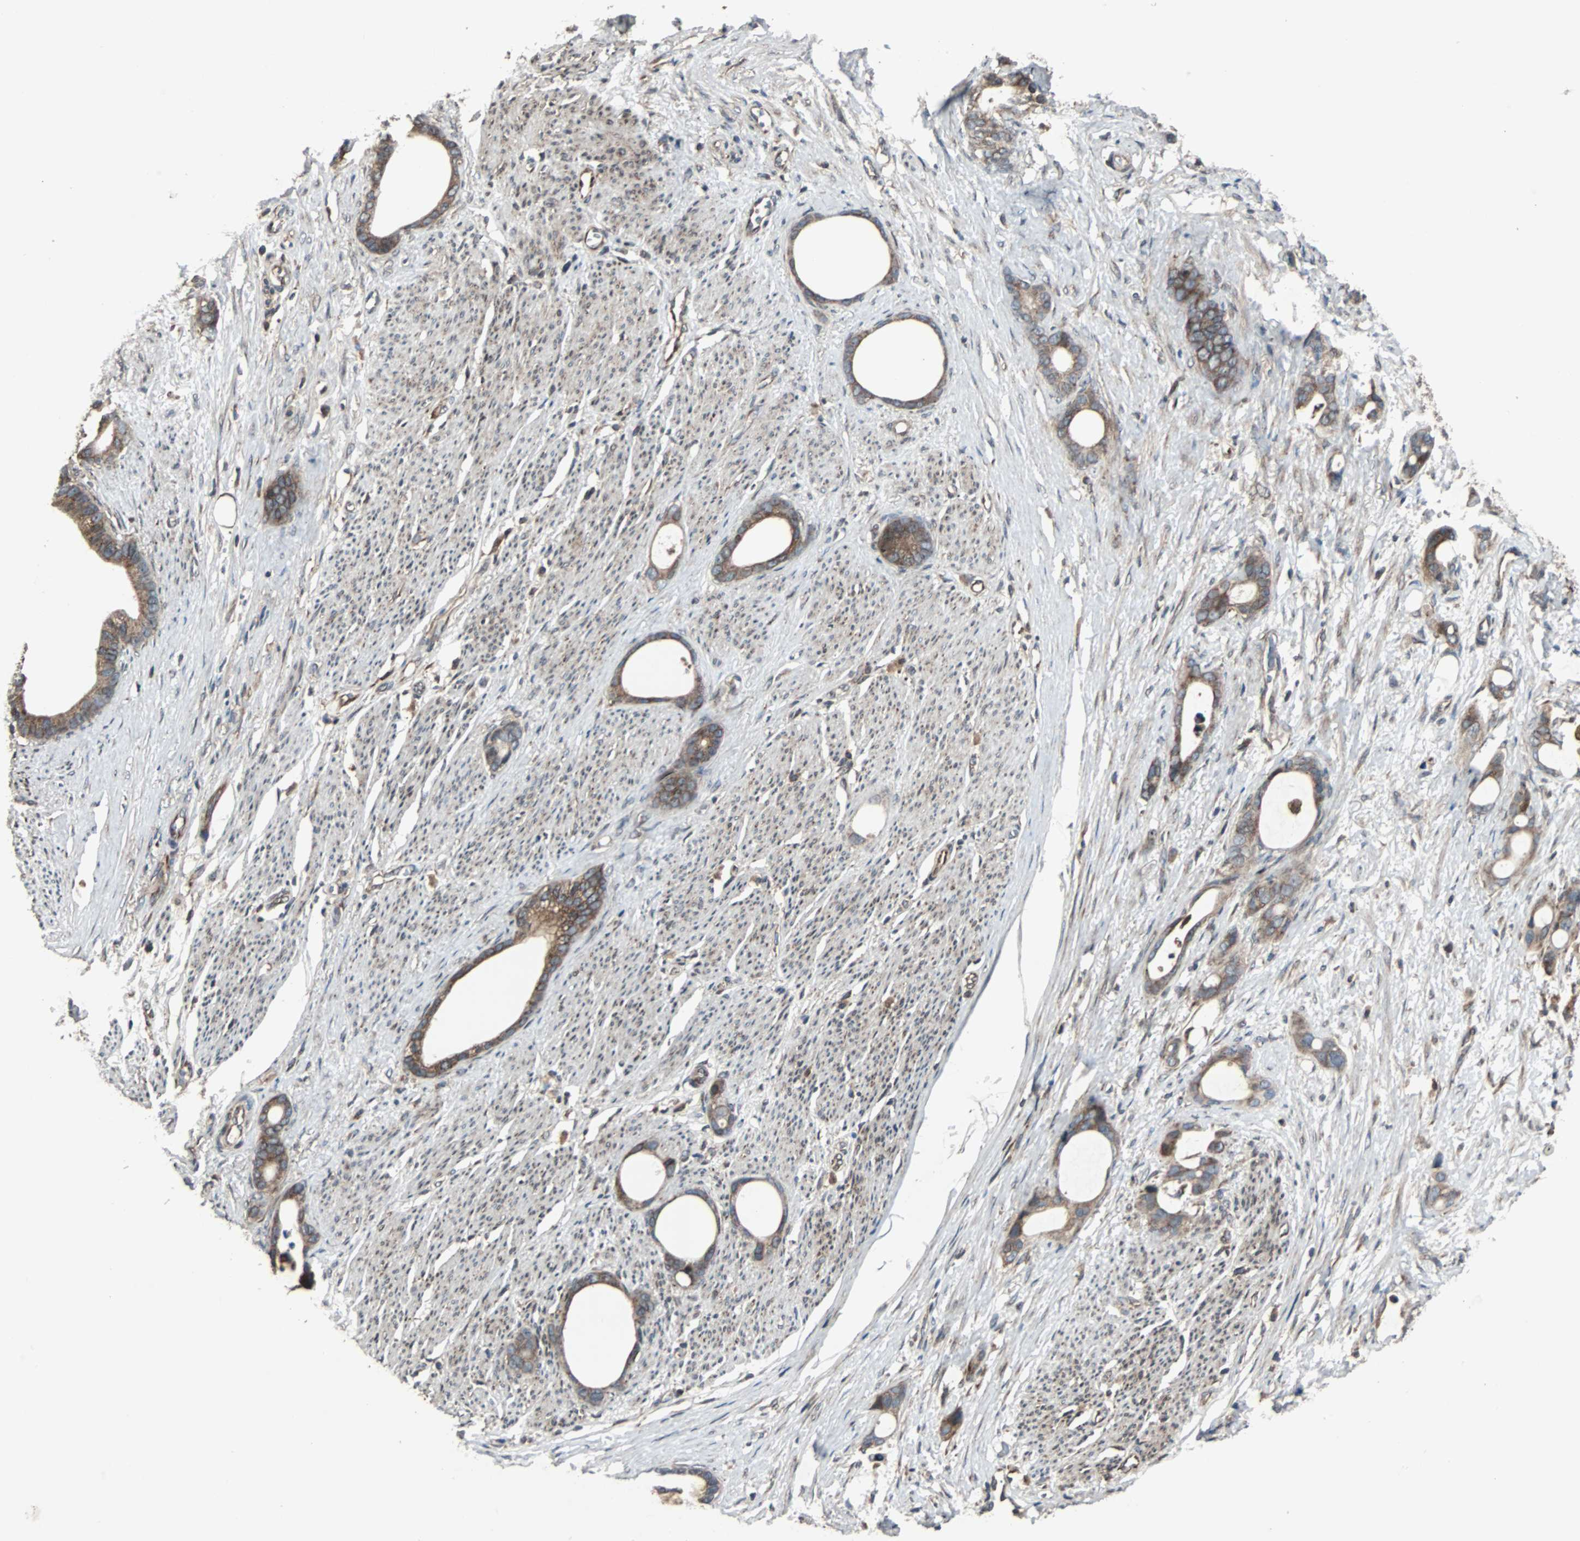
{"staining": {"intensity": "moderate", "quantity": ">75%", "location": "cytoplasmic/membranous"}, "tissue": "stomach cancer", "cell_type": "Tumor cells", "image_type": "cancer", "snomed": [{"axis": "morphology", "description": "Adenocarcinoma, NOS"}, {"axis": "topography", "description": "Stomach"}], "caption": "High-power microscopy captured an IHC image of stomach adenocarcinoma, revealing moderate cytoplasmic/membranous positivity in approximately >75% of tumor cells. (IHC, brightfield microscopy, high magnification).", "gene": "RAB7A", "patient": {"sex": "female", "age": 75}}